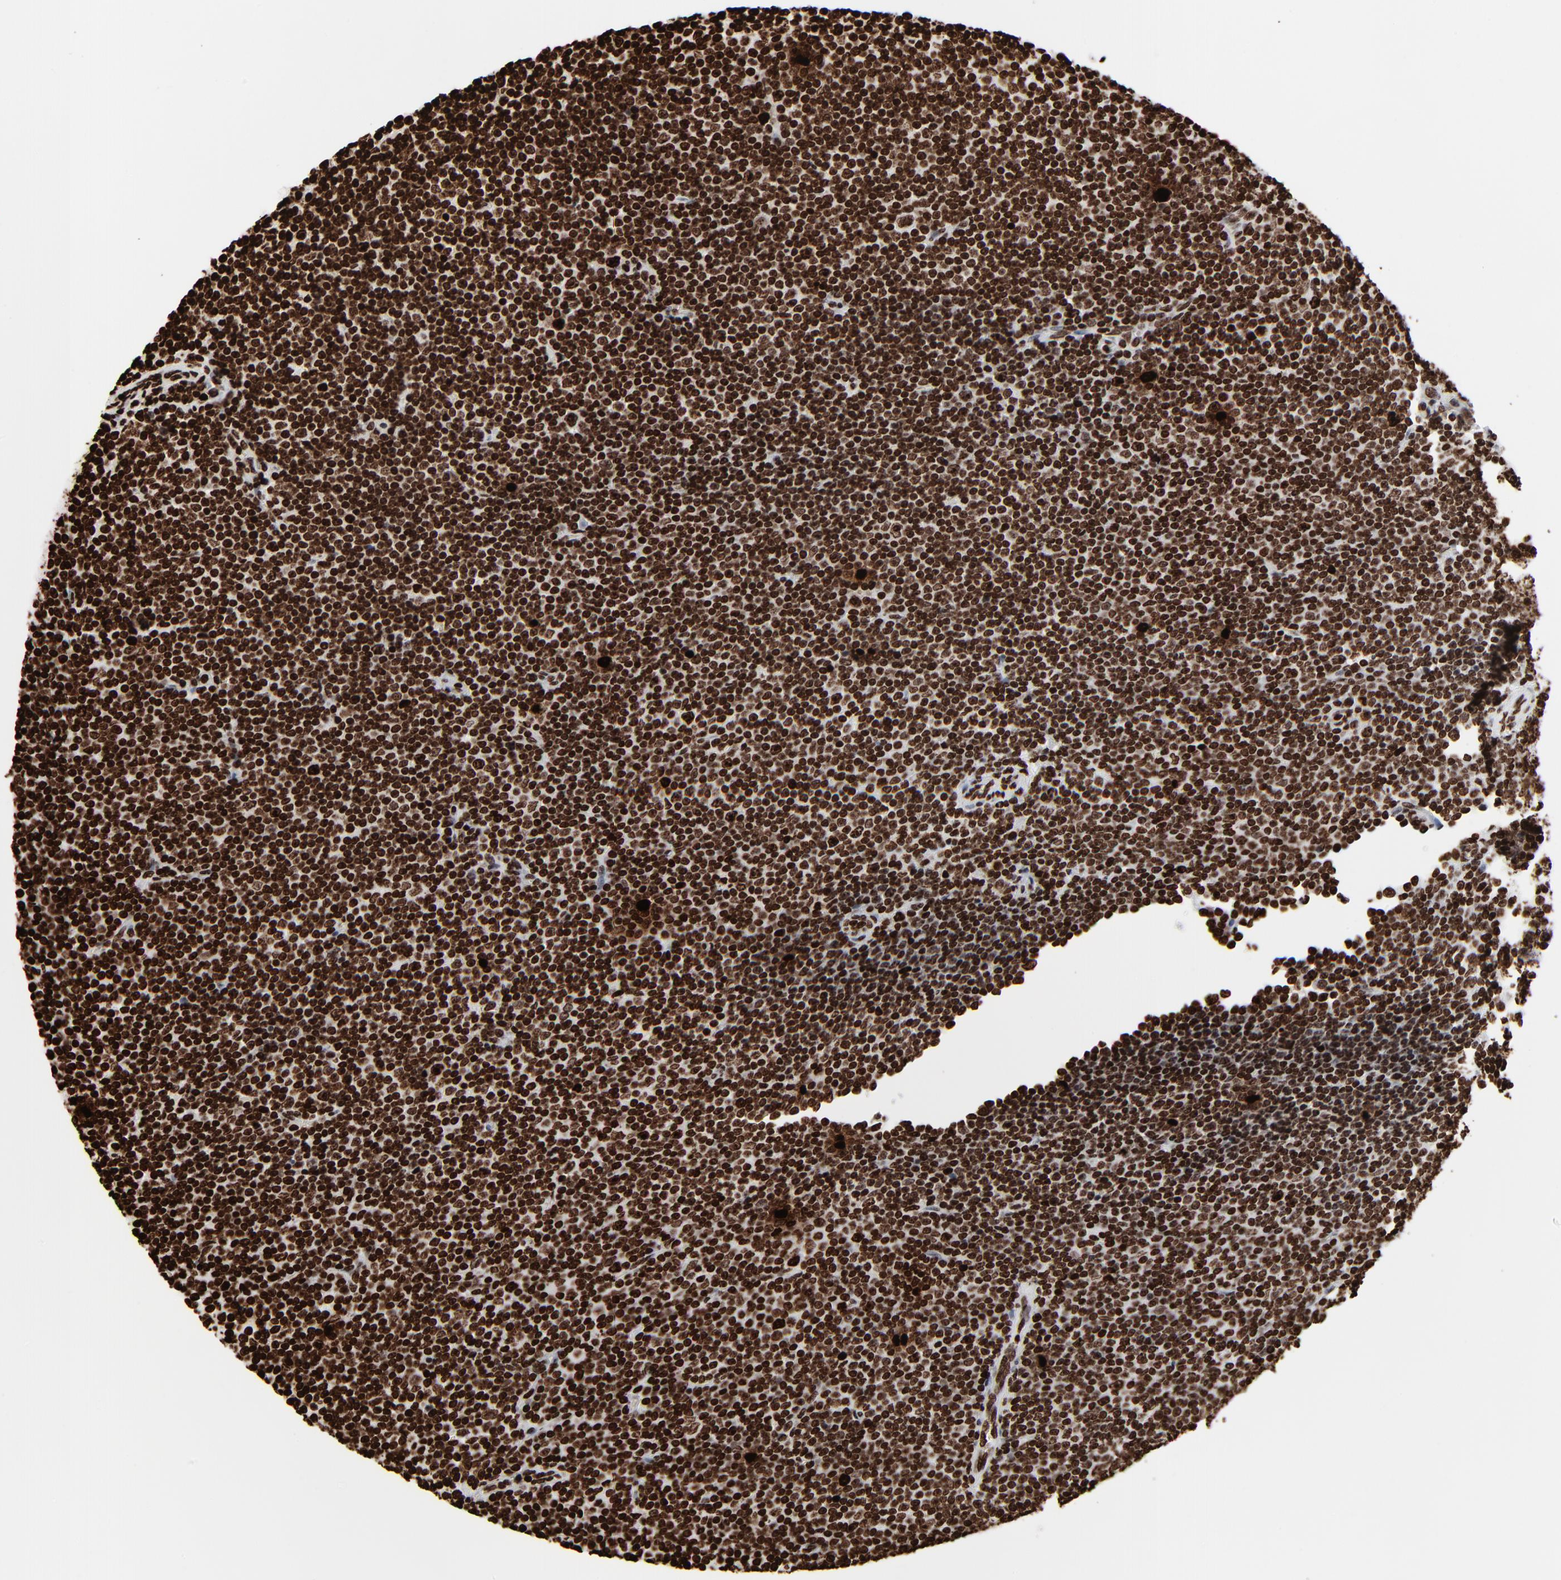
{"staining": {"intensity": "strong", "quantity": ">75%", "location": "nuclear"}, "tissue": "lymphoma", "cell_type": "Tumor cells", "image_type": "cancer", "snomed": [{"axis": "morphology", "description": "Malignant lymphoma, non-Hodgkin's type, Low grade"}, {"axis": "topography", "description": "Lymph node"}], "caption": "Immunohistochemical staining of malignant lymphoma, non-Hodgkin's type (low-grade) demonstrates strong nuclear protein positivity in approximately >75% of tumor cells.", "gene": "H3-4", "patient": {"sex": "female", "age": 67}}